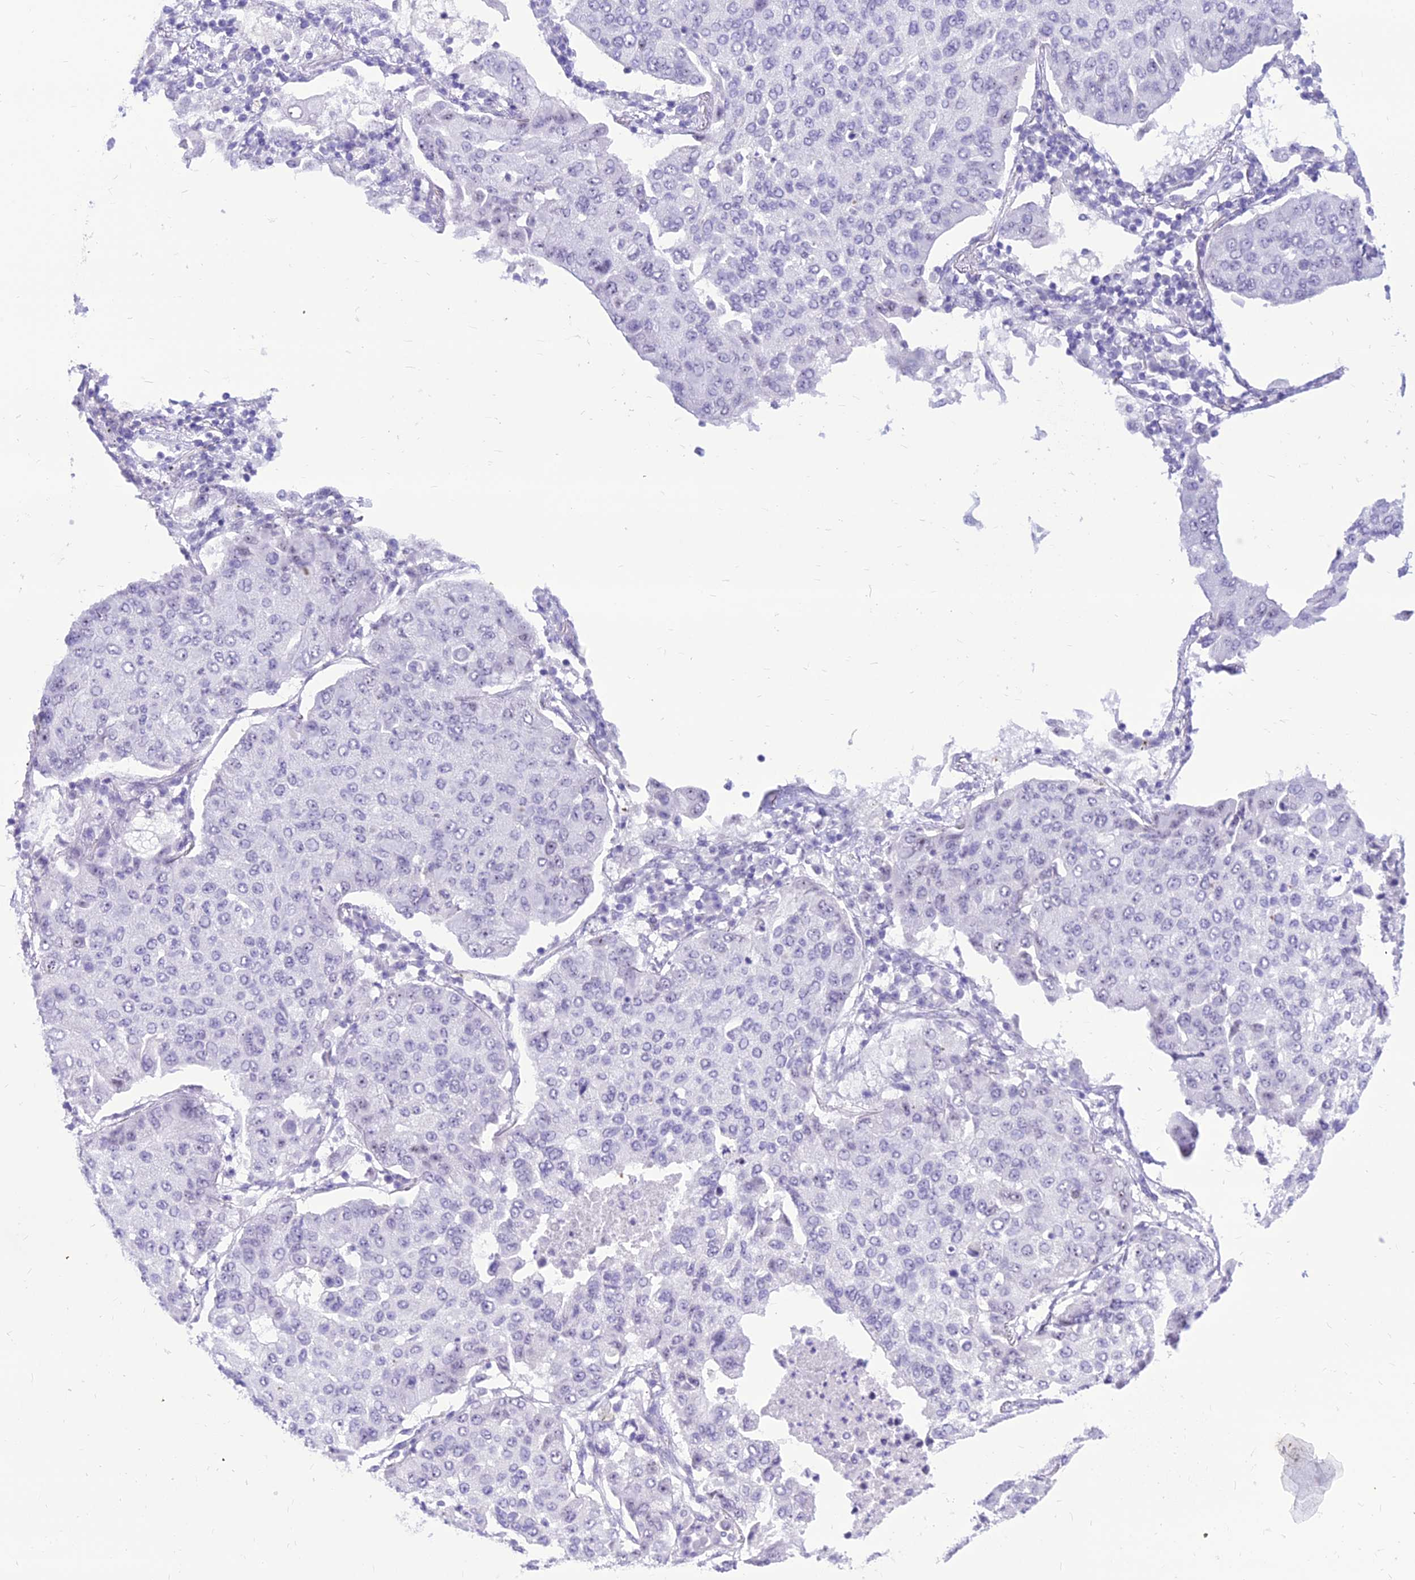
{"staining": {"intensity": "negative", "quantity": "none", "location": "none"}, "tissue": "lung cancer", "cell_type": "Tumor cells", "image_type": "cancer", "snomed": [{"axis": "morphology", "description": "Squamous cell carcinoma, NOS"}, {"axis": "topography", "description": "Lung"}], "caption": "A high-resolution image shows immunohistochemistry staining of lung squamous cell carcinoma, which shows no significant expression in tumor cells. The staining is performed using DAB (3,3'-diaminobenzidine) brown chromogen with nuclei counter-stained in using hematoxylin.", "gene": "DHX40", "patient": {"sex": "male", "age": 74}}